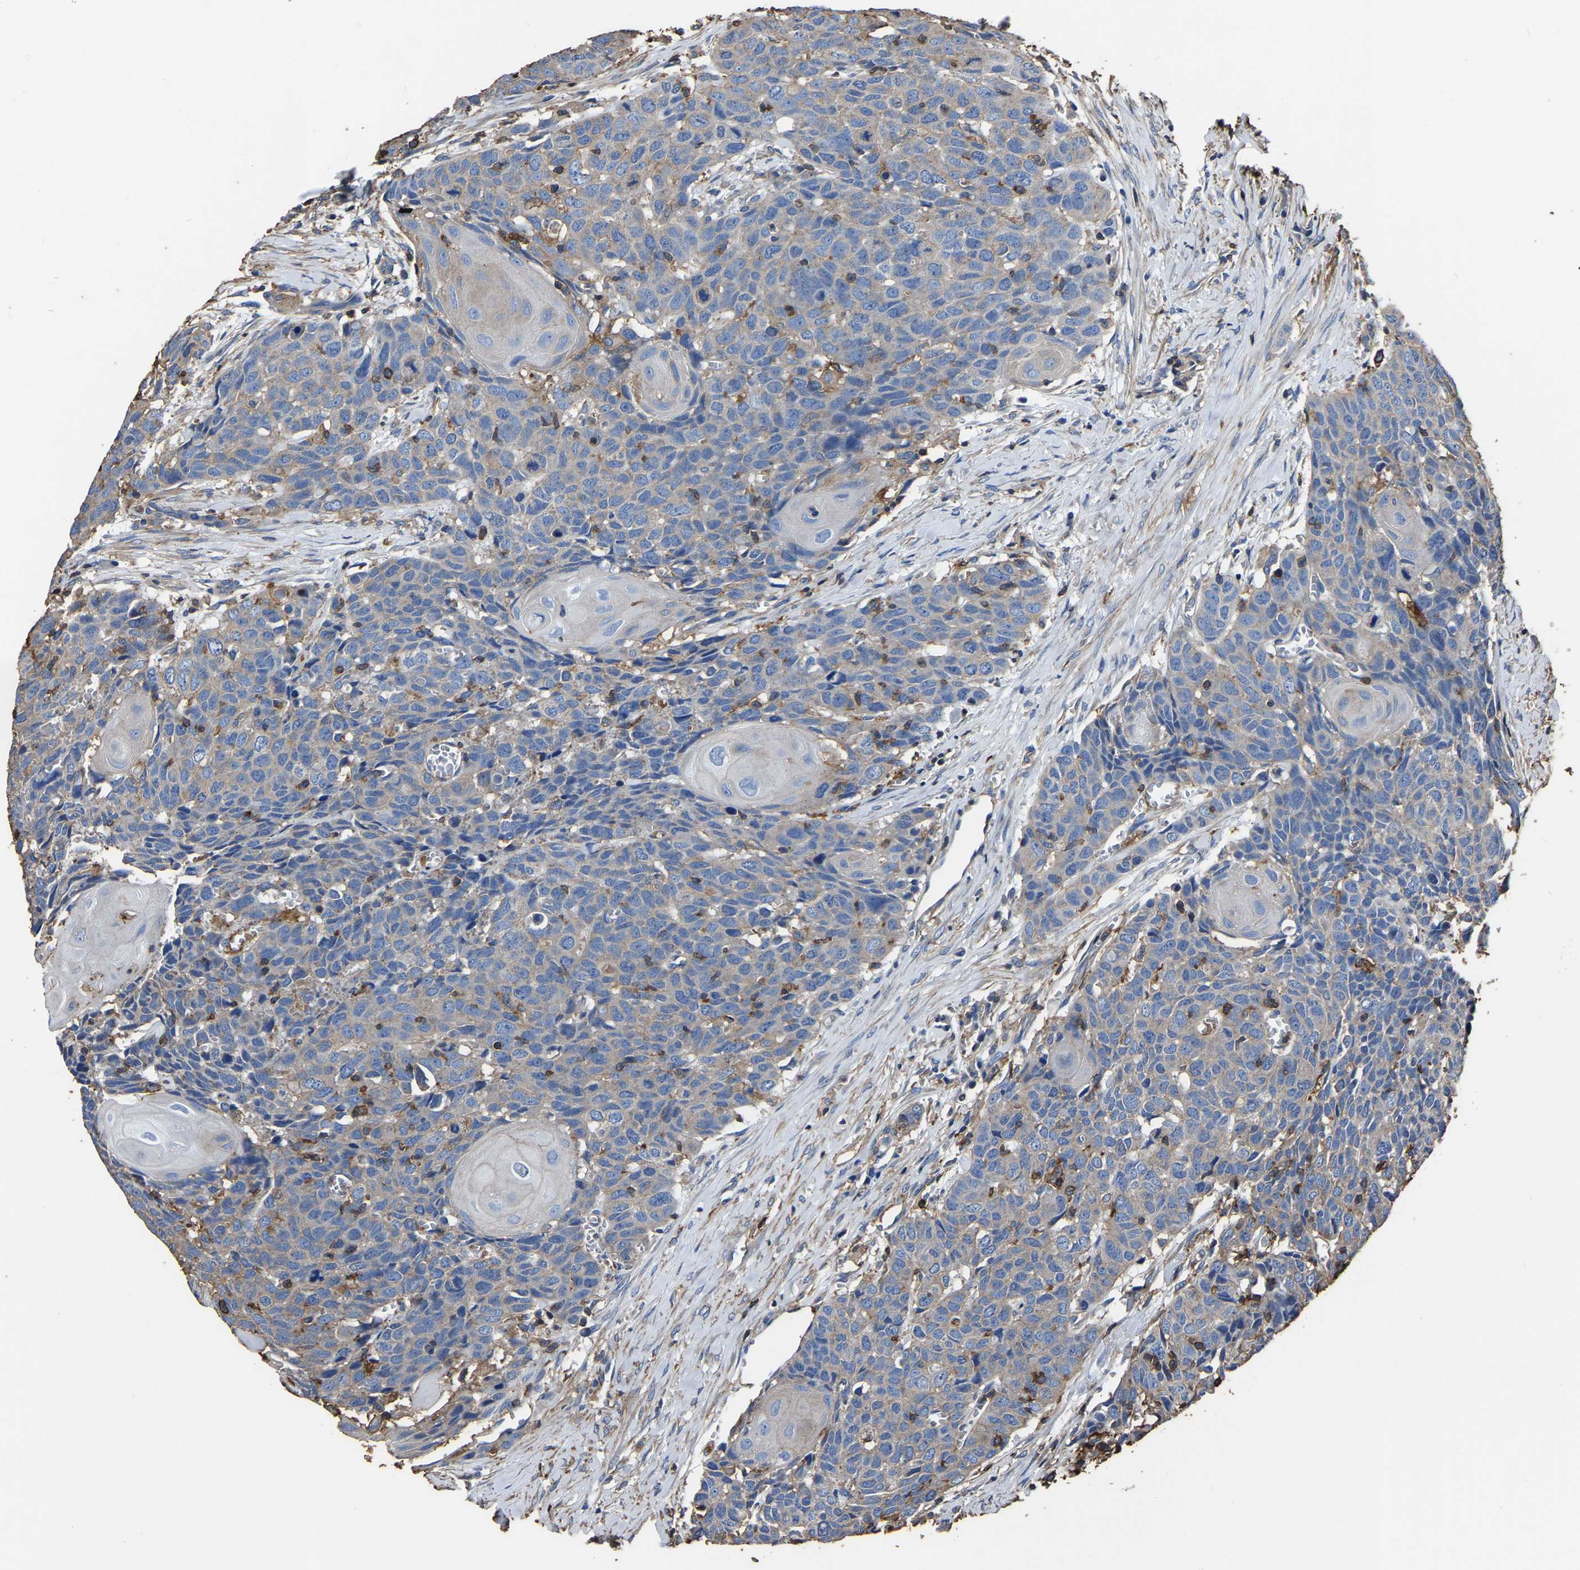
{"staining": {"intensity": "weak", "quantity": "<25%", "location": "cytoplasmic/membranous"}, "tissue": "head and neck cancer", "cell_type": "Tumor cells", "image_type": "cancer", "snomed": [{"axis": "morphology", "description": "Squamous cell carcinoma, NOS"}, {"axis": "topography", "description": "Head-Neck"}], "caption": "There is no significant staining in tumor cells of squamous cell carcinoma (head and neck).", "gene": "ARMT1", "patient": {"sex": "male", "age": 66}}